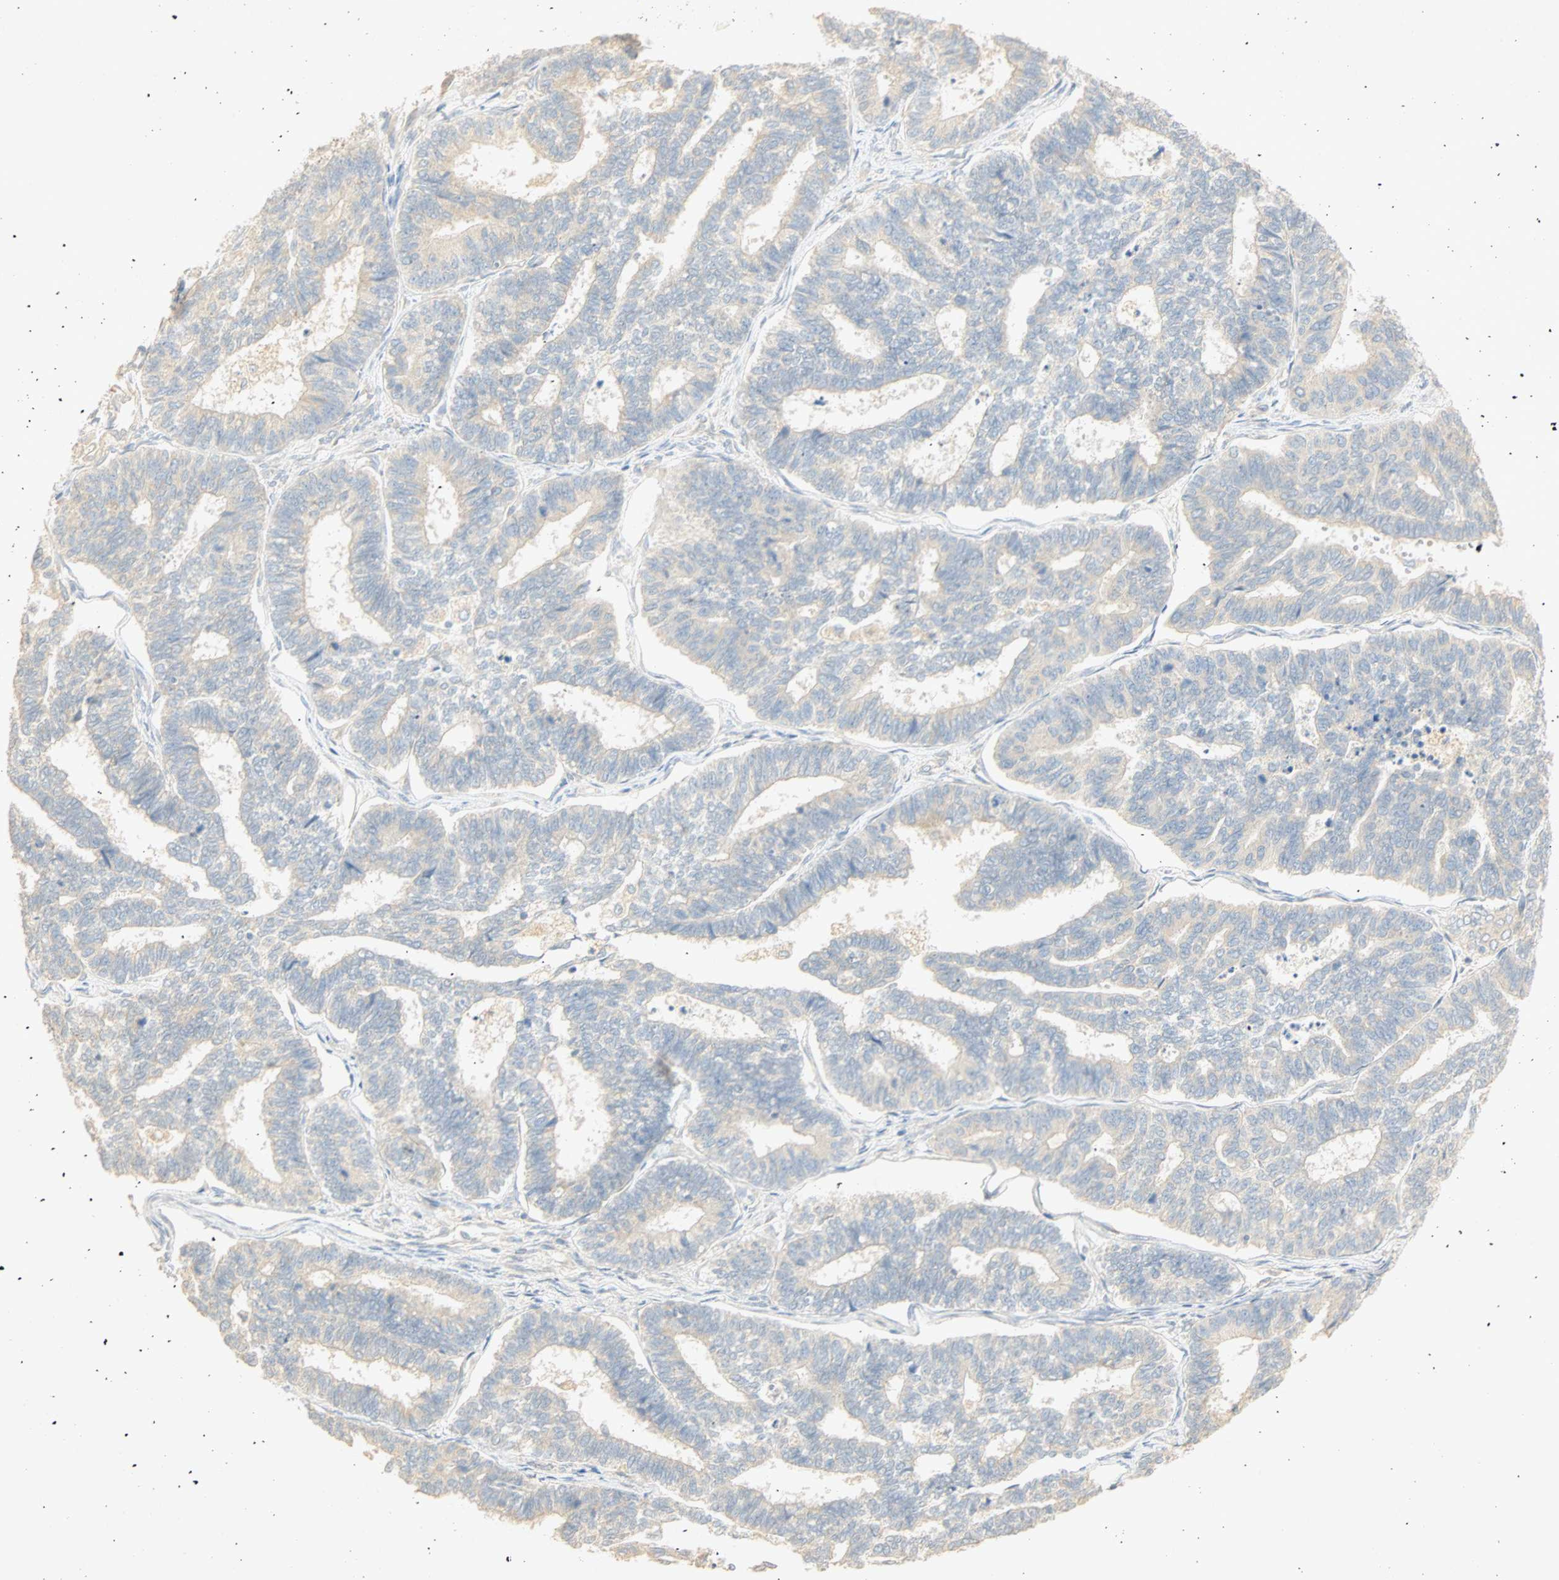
{"staining": {"intensity": "weak", "quantity": "<25%", "location": "cytoplasmic/membranous"}, "tissue": "endometrial cancer", "cell_type": "Tumor cells", "image_type": "cancer", "snomed": [{"axis": "morphology", "description": "Adenocarcinoma, NOS"}, {"axis": "topography", "description": "Endometrium"}], "caption": "Tumor cells are negative for protein expression in human endometrial cancer.", "gene": "SELENBP1", "patient": {"sex": "female", "age": 70}}